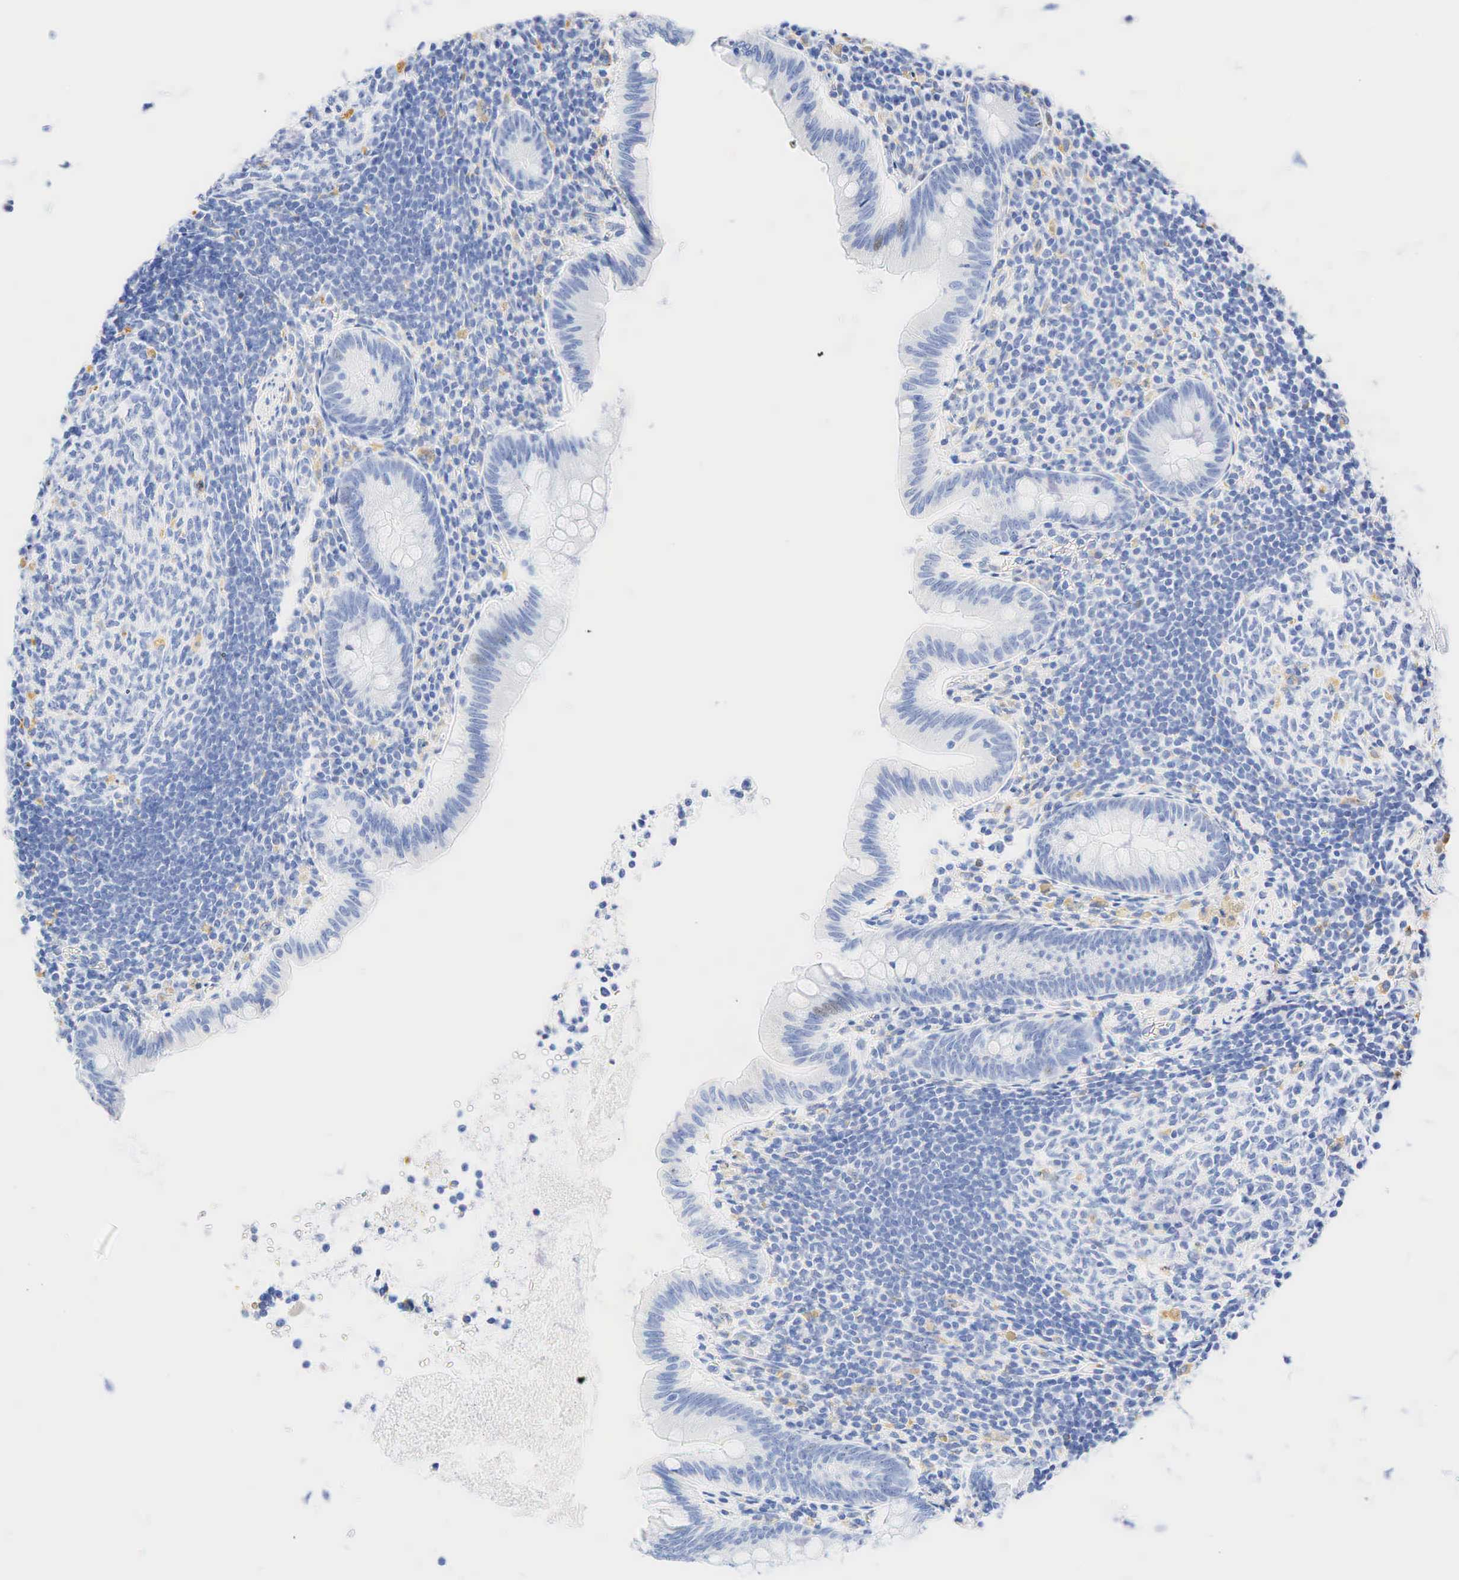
{"staining": {"intensity": "negative", "quantity": "none", "location": "none"}, "tissue": "appendix", "cell_type": "Glandular cells", "image_type": "normal", "snomed": [{"axis": "morphology", "description": "Normal tissue, NOS"}, {"axis": "topography", "description": "Appendix"}], "caption": "An immunohistochemistry (IHC) histopathology image of normal appendix is shown. There is no staining in glandular cells of appendix. (DAB (3,3'-diaminobenzidine) immunohistochemistry (IHC) visualized using brightfield microscopy, high magnification).", "gene": "CD68", "patient": {"sex": "female", "age": 34}}